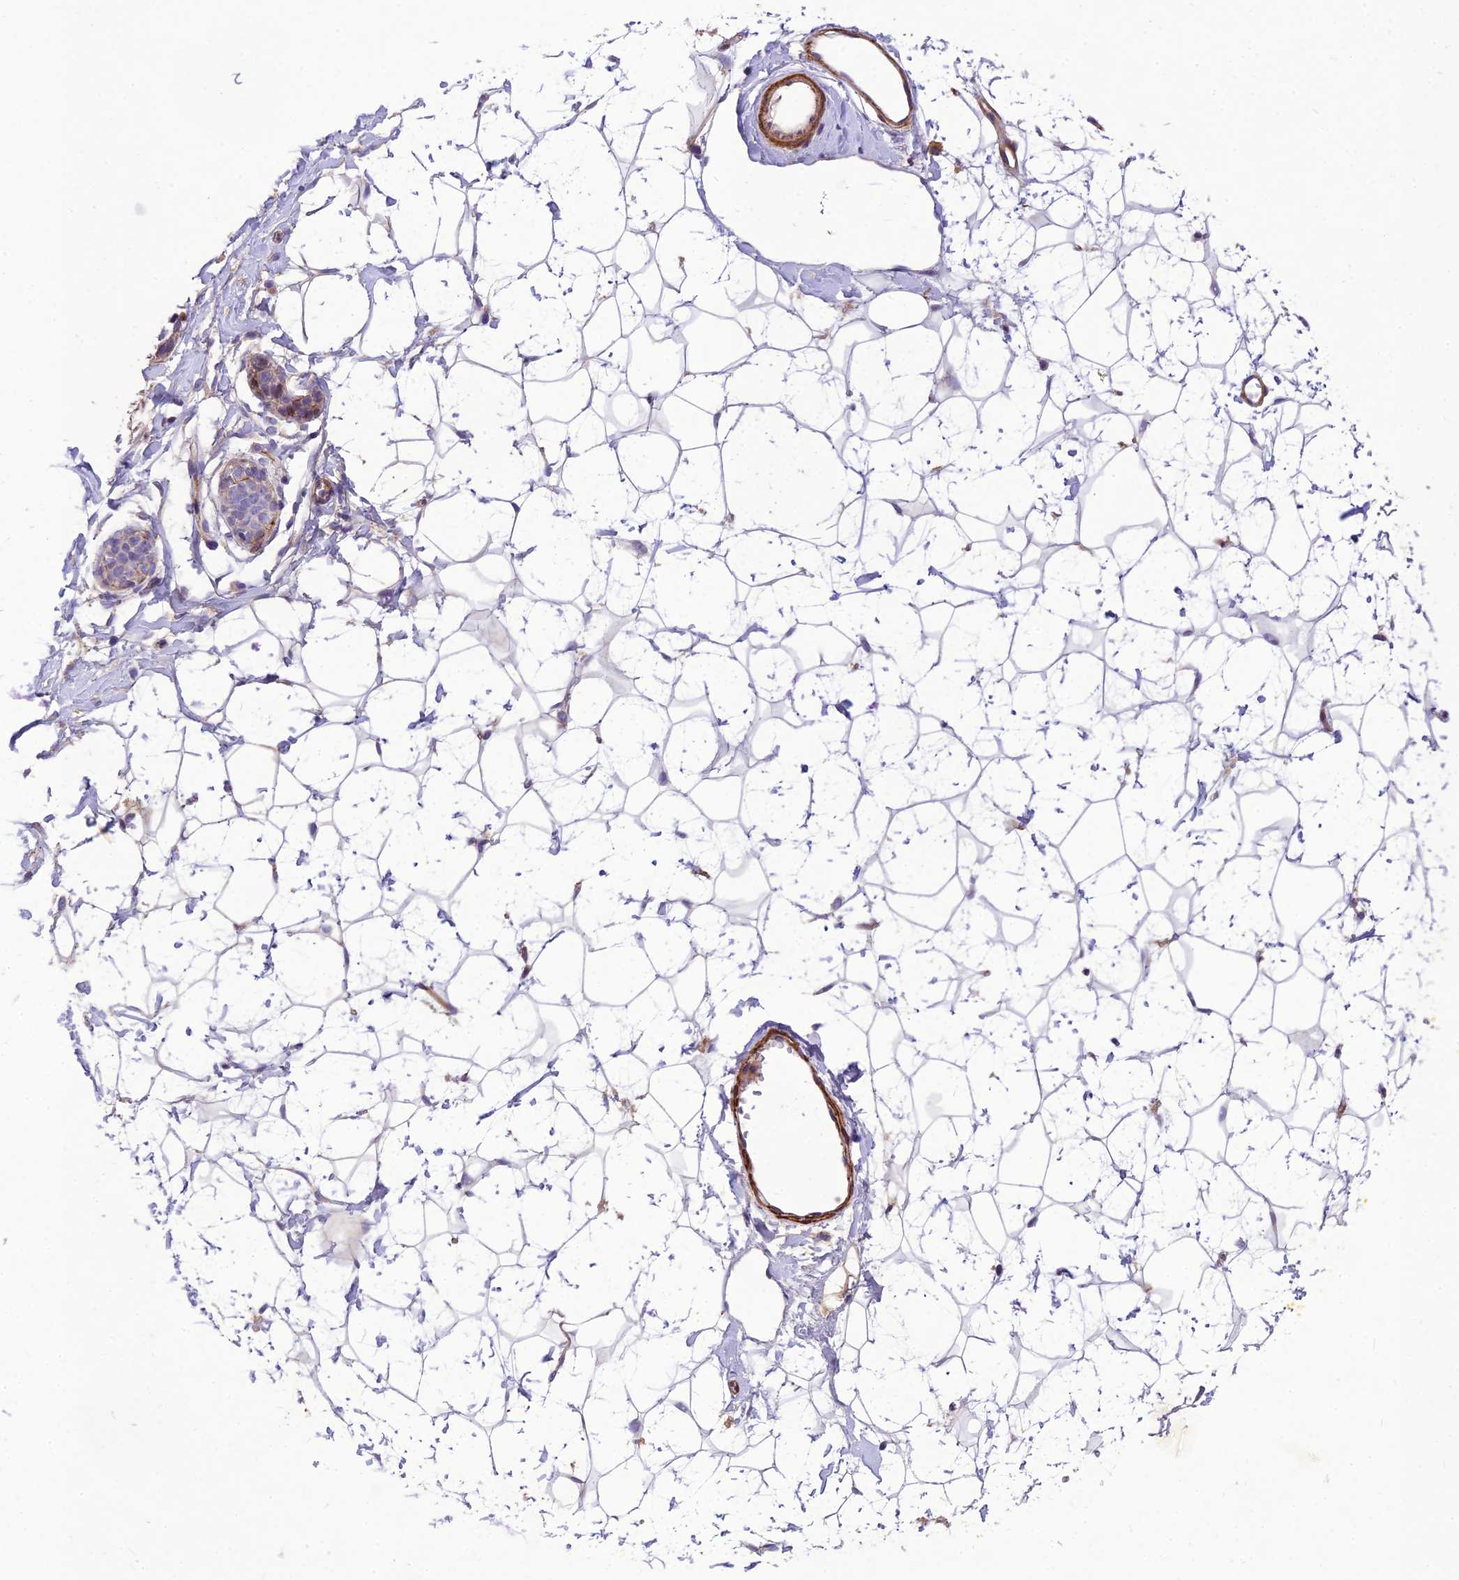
{"staining": {"intensity": "negative", "quantity": "none", "location": "none"}, "tissue": "breast", "cell_type": "Adipocytes", "image_type": "normal", "snomed": [{"axis": "morphology", "description": "Normal tissue, NOS"}, {"axis": "morphology", "description": "Adenoma, NOS"}, {"axis": "topography", "description": "Breast"}], "caption": "Adipocytes show no significant protein positivity in benign breast. The staining was performed using DAB to visualize the protein expression in brown, while the nuclei were stained in blue with hematoxylin (Magnification: 20x).", "gene": "CLUH", "patient": {"sex": "female", "age": 23}}